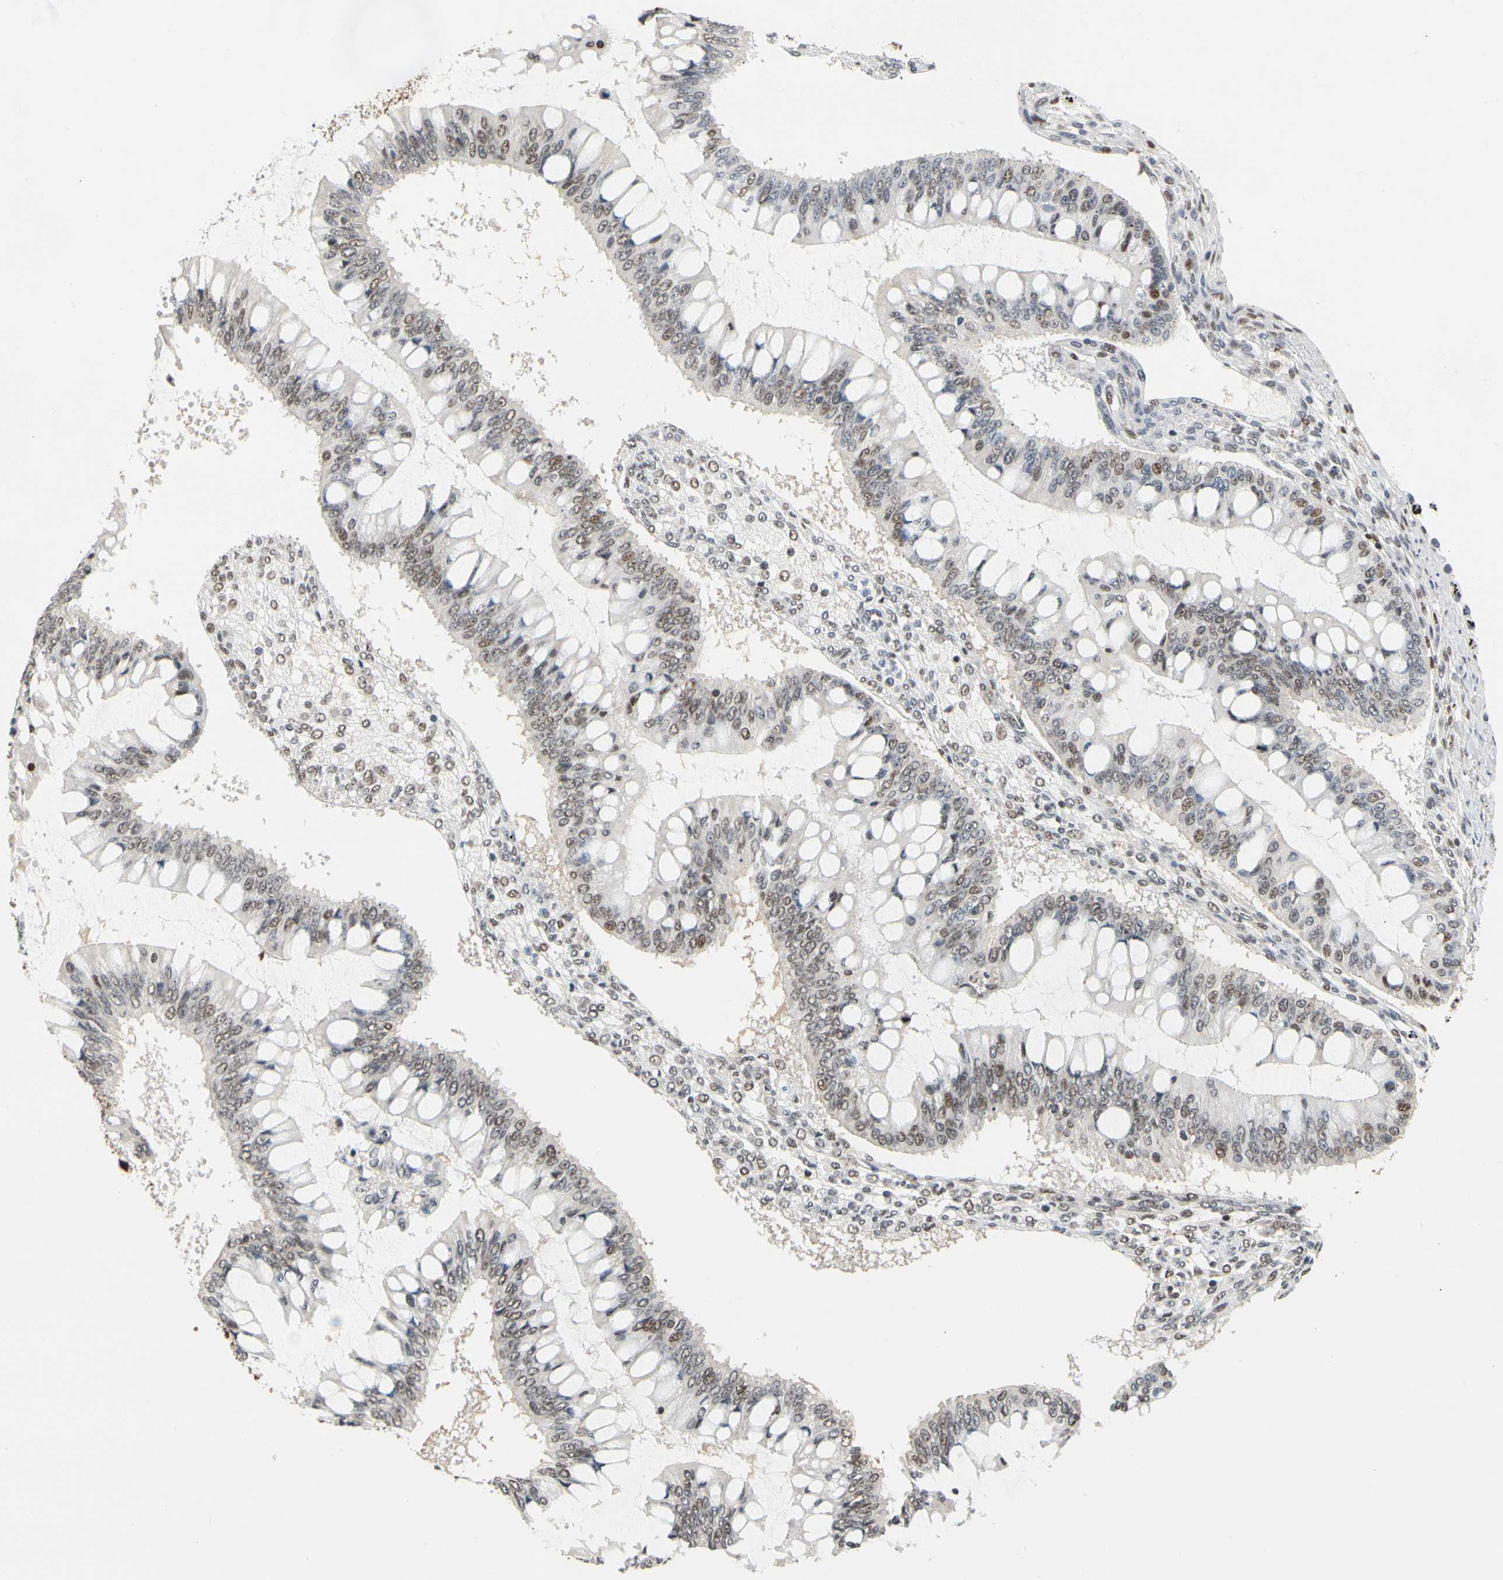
{"staining": {"intensity": "weak", "quantity": "25%-75%", "location": "nuclear"}, "tissue": "ovarian cancer", "cell_type": "Tumor cells", "image_type": "cancer", "snomed": [{"axis": "morphology", "description": "Cystadenocarcinoma, mucinous, NOS"}, {"axis": "topography", "description": "Ovary"}], "caption": "The immunohistochemical stain labels weak nuclear positivity in tumor cells of ovarian mucinous cystadenocarcinoma tissue.", "gene": "ZSCAN16", "patient": {"sex": "female", "age": 73}}